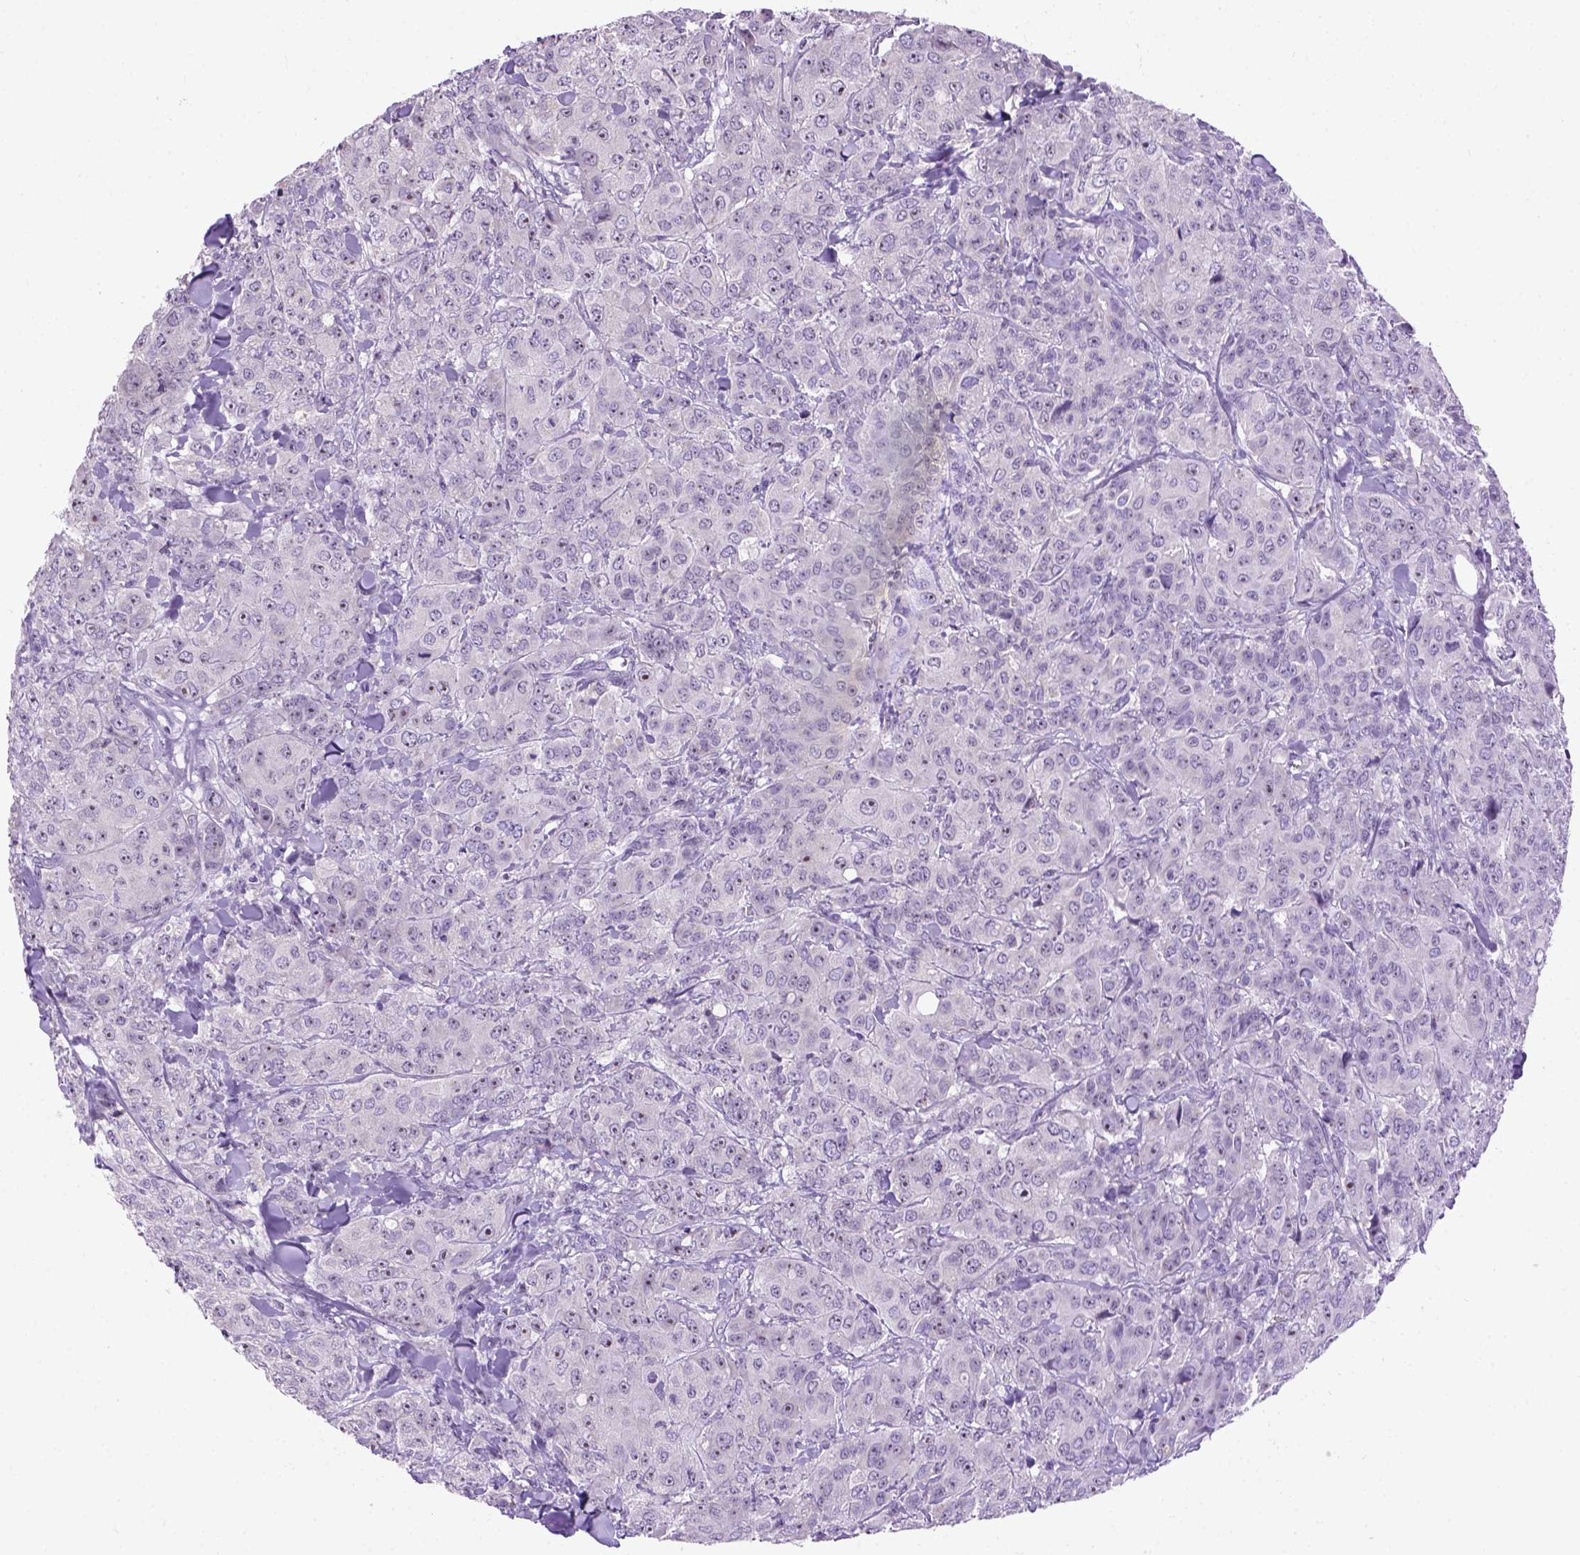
{"staining": {"intensity": "moderate", "quantity": "25%-75%", "location": "nuclear"}, "tissue": "breast cancer", "cell_type": "Tumor cells", "image_type": "cancer", "snomed": [{"axis": "morphology", "description": "Duct carcinoma"}, {"axis": "topography", "description": "Breast"}], "caption": "IHC histopathology image of neoplastic tissue: human breast cancer (invasive ductal carcinoma) stained using IHC demonstrates medium levels of moderate protein expression localized specifically in the nuclear of tumor cells, appearing as a nuclear brown color.", "gene": "UTP4", "patient": {"sex": "female", "age": 43}}